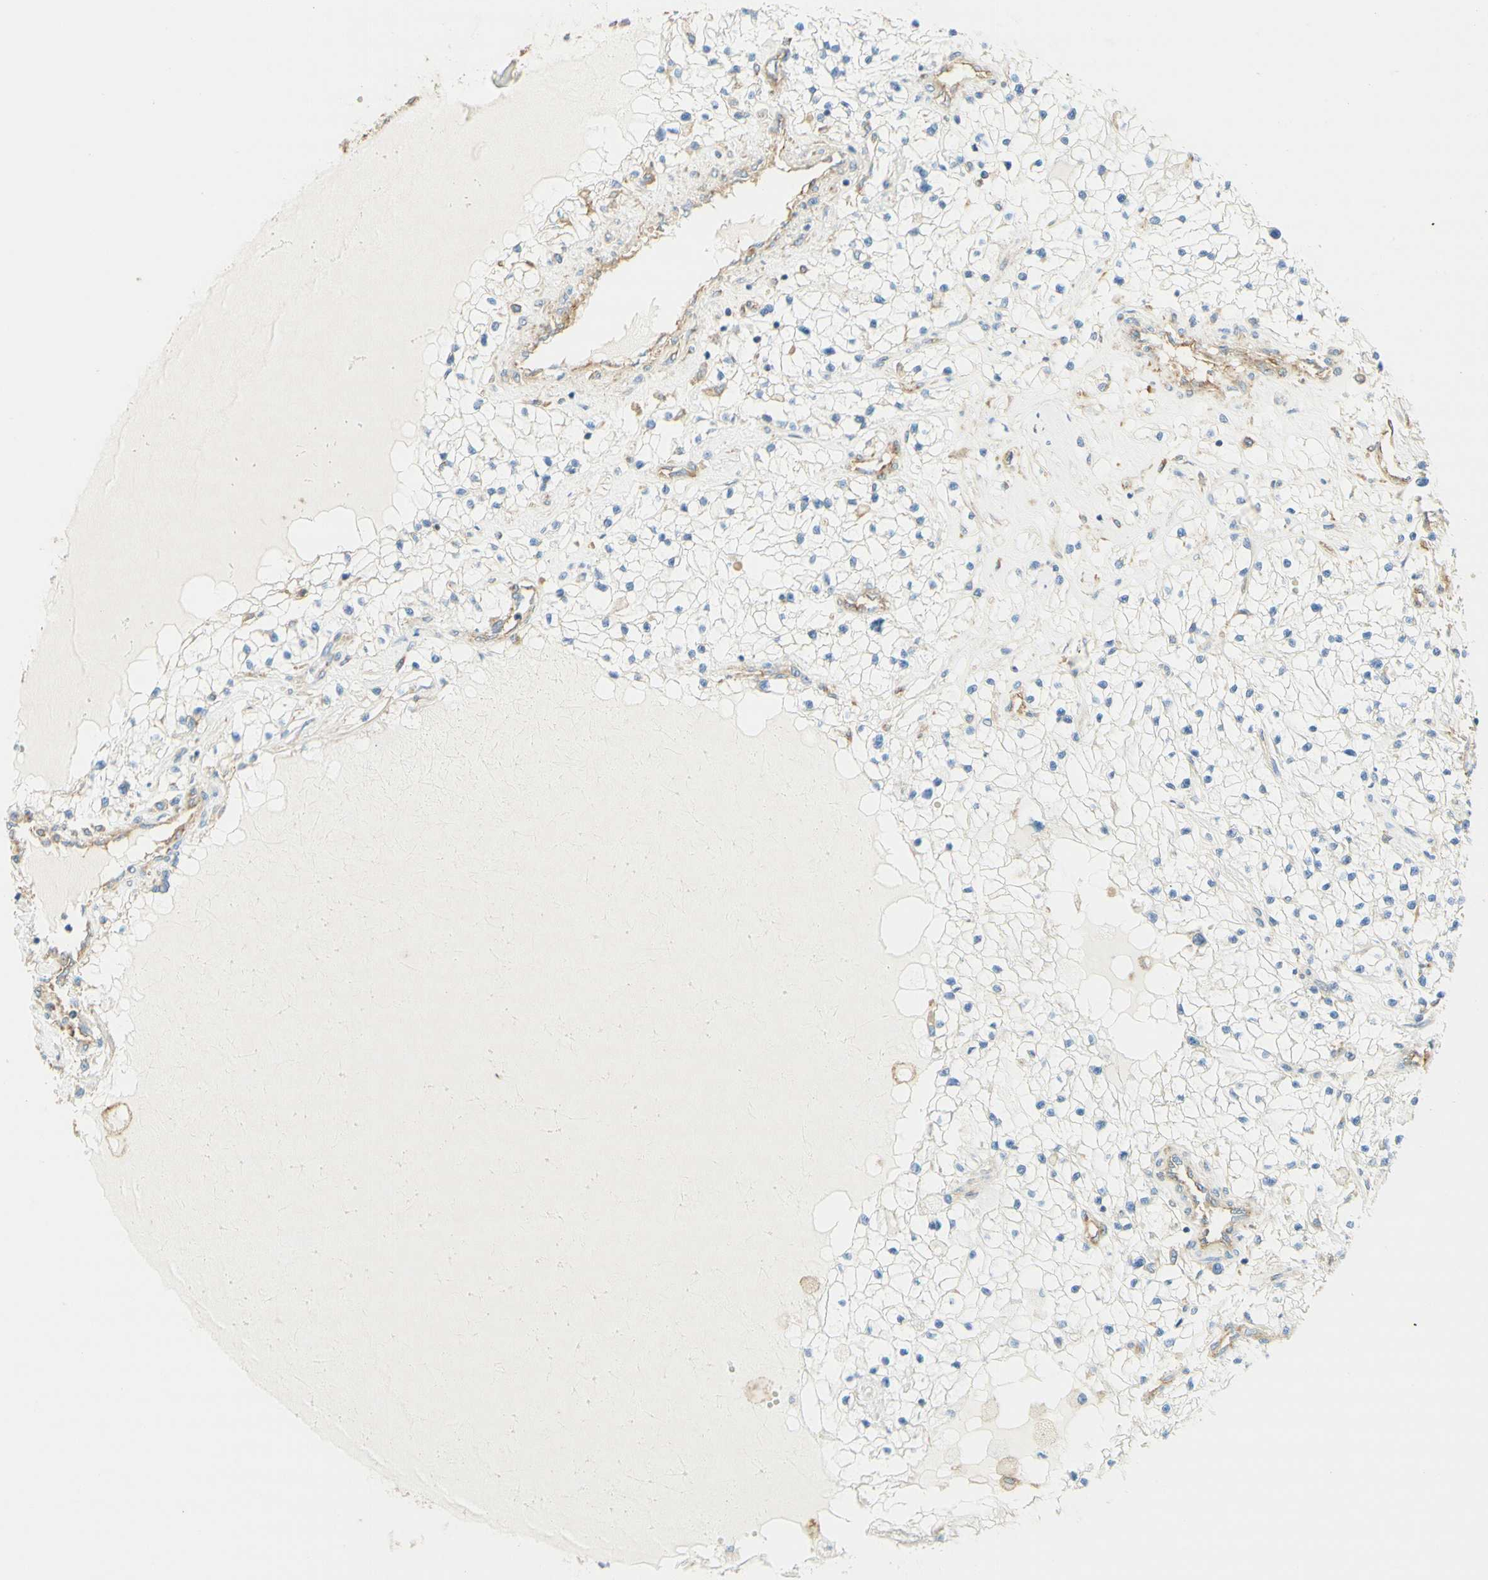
{"staining": {"intensity": "negative", "quantity": "none", "location": "none"}, "tissue": "renal cancer", "cell_type": "Tumor cells", "image_type": "cancer", "snomed": [{"axis": "morphology", "description": "Adenocarcinoma, NOS"}, {"axis": "topography", "description": "Kidney"}], "caption": "Immunohistochemistry micrograph of renal adenocarcinoma stained for a protein (brown), which reveals no staining in tumor cells. Brightfield microscopy of IHC stained with DAB (3,3'-diaminobenzidine) (brown) and hematoxylin (blue), captured at high magnification.", "gene": "CLTC", "patient": {"sex": "male", "age": 68}}